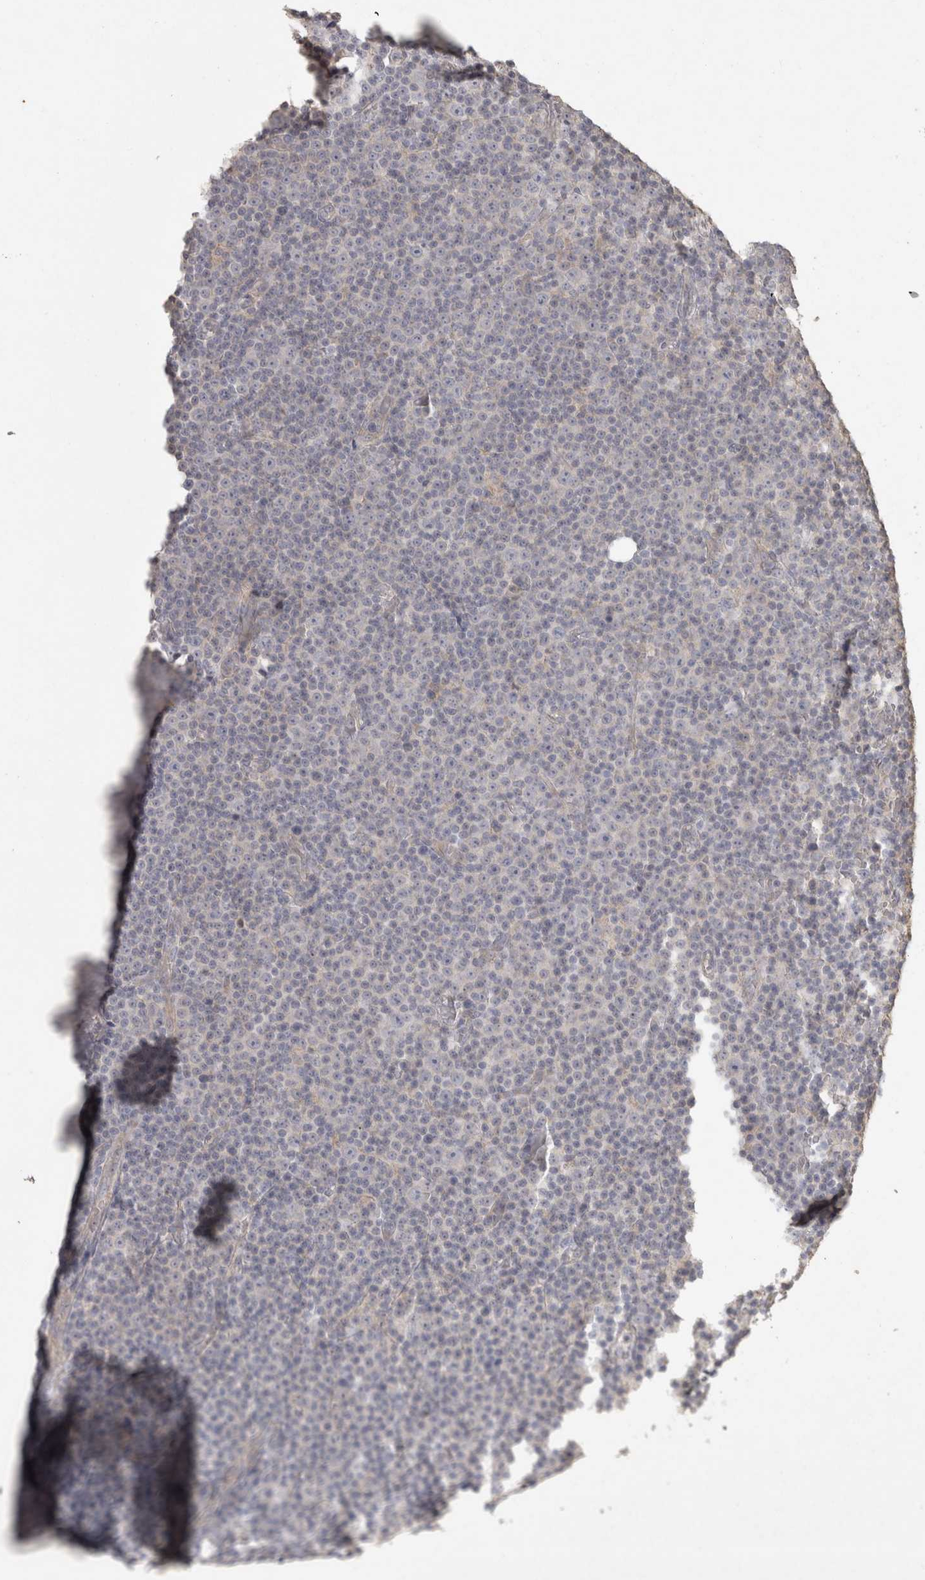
{"staining": {"intensity": "negative", "quantity": "none", "location": "none"}, "tissue": "lymphoma", "cell_type": "Tumor cells", "image_type": "cancer", "snomed": [{"axis": "morphology", "description": "Malignant lymphoma, non-Hodgkin's type, Low grade"}, {"axis": "topography", "description": "Lymph node"}], "caption": "Immunohistochemical staining of human malignant lymphoma, non-Hodgkin's type (low-grade) reveals no significant staining in tumor cells.", "gene": "OSTN", "patient": {"sex": "female", "age": 67}}